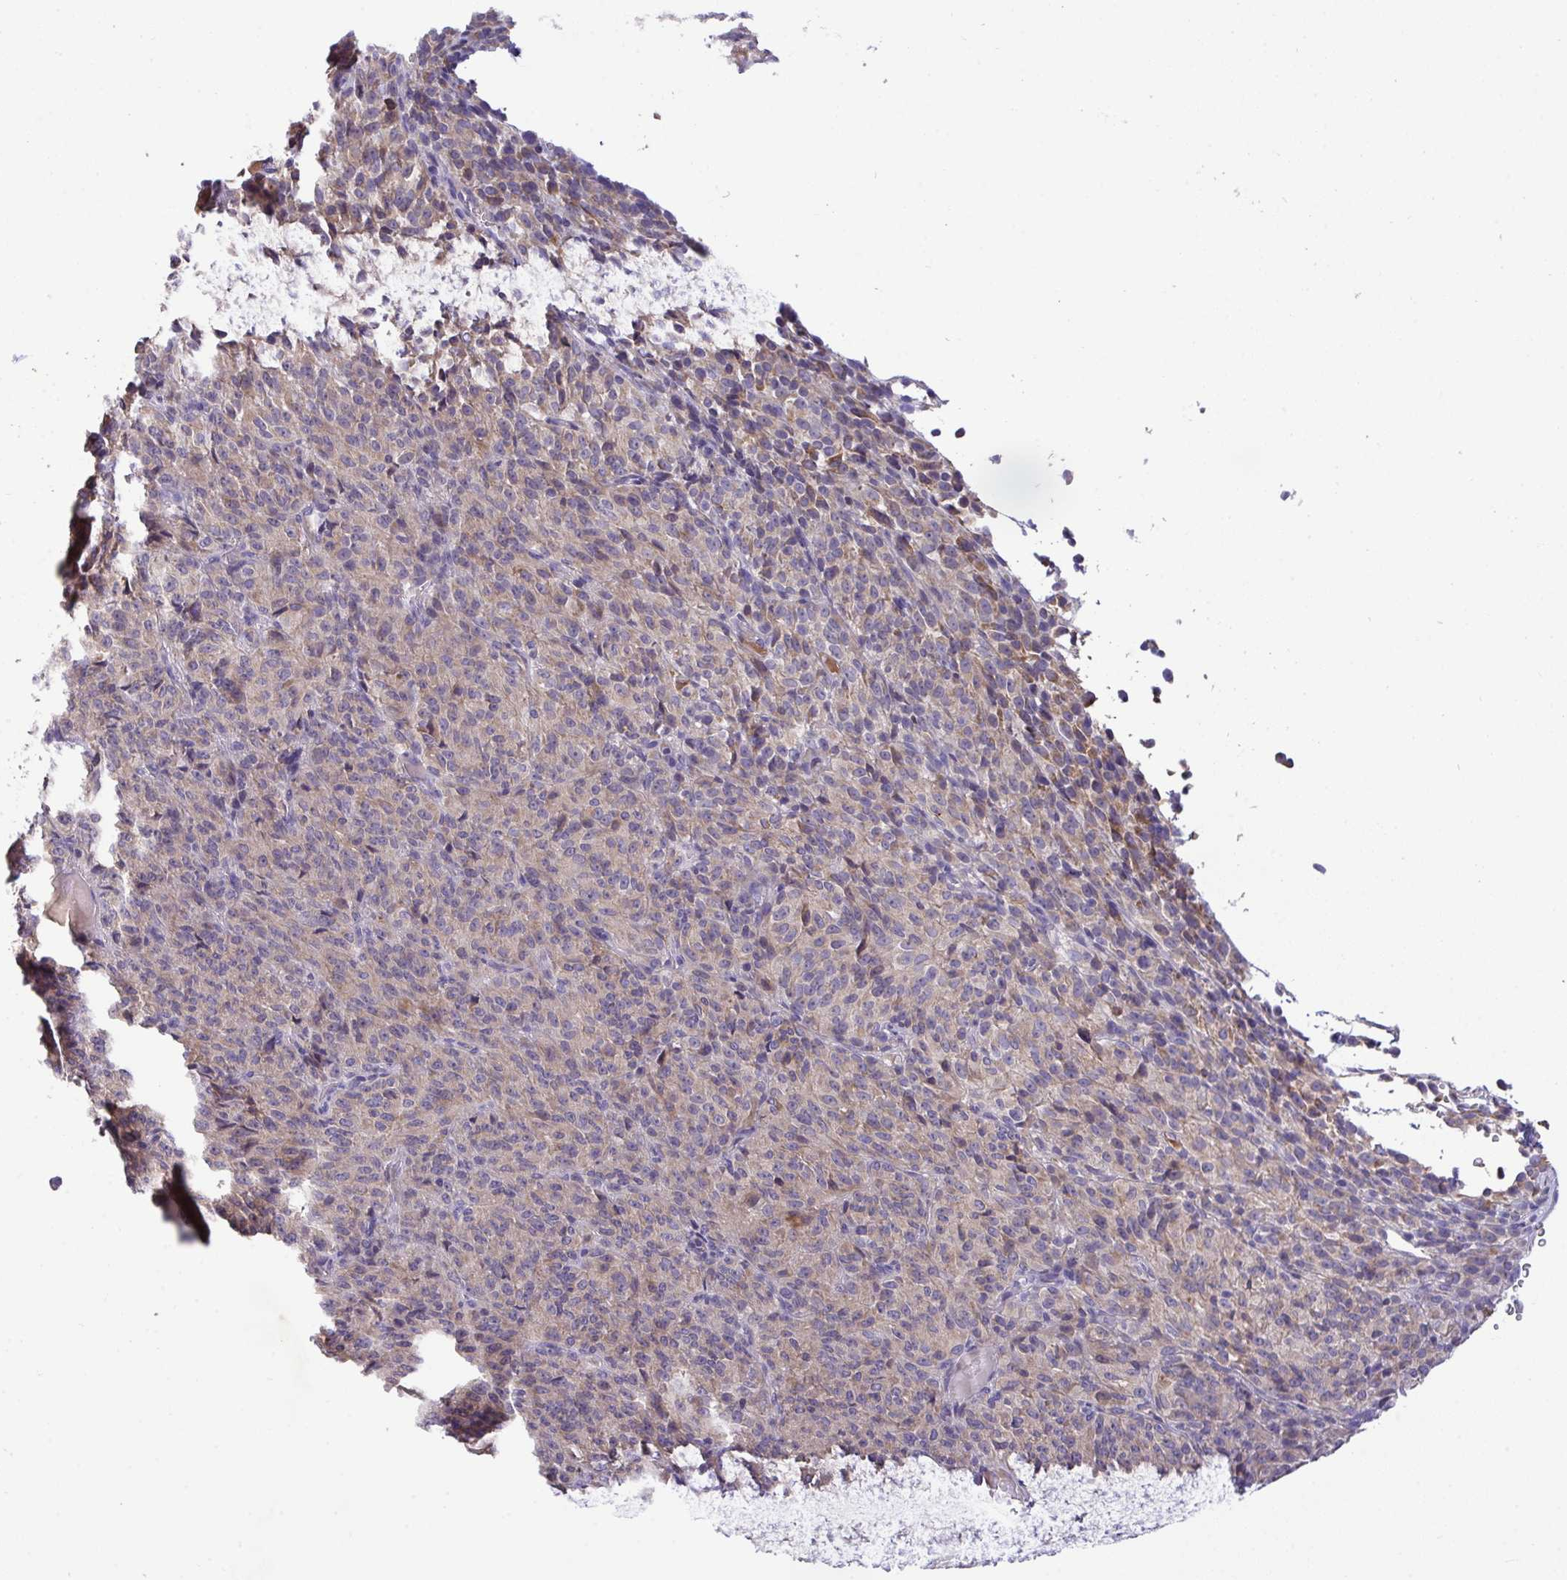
{"staining": {"intensity": "weak", "quantity": "<25%", "location": "cytoplasmic/membranous"}, "tissue": "melanoma", "cell_type": "Tumor cells", "image_type": "cancer", "snomed": [{"axis": "morphology", "description": "Malignant melanoma, Metastatic site"}, {"axis": "topography", "description": "Brain"}], "caption": "An immunohistochemistry histopathology image of malignant melanoma (metastatic site) is shown. There is no staining in tumor cells of malignant melanoma (metastatic site).", "gene": "ZNF581", "patient": {"sex": "female", "age": 56}}